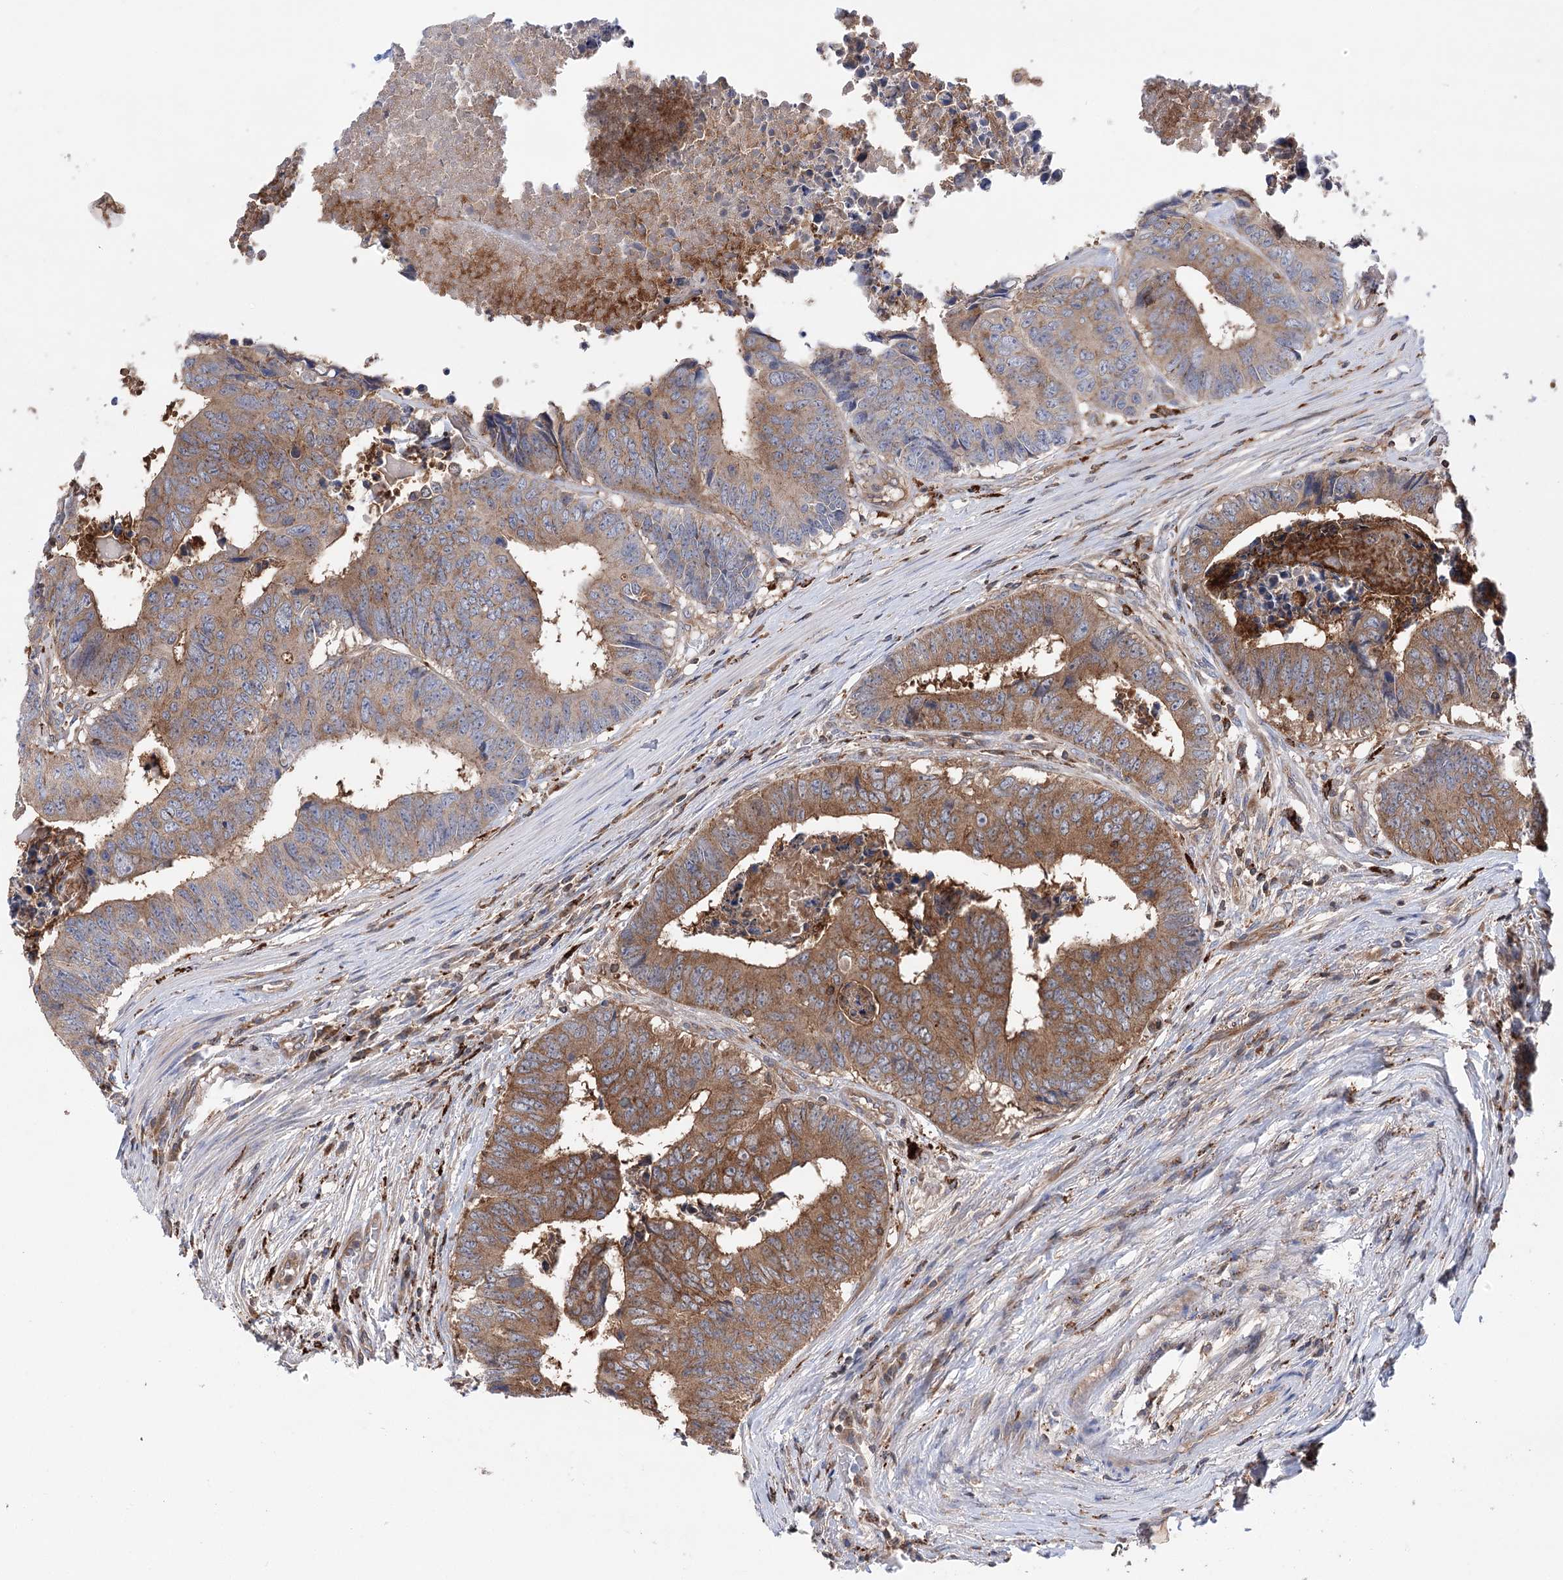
{"staining": {"intensity": "moderate", "quantity": ">75%", "location": "cytoplasmic/membranous"}, "tissue": "colorectal cancer", "cell_type": "Tumor cells", "image_type": "cancer", "snomed": [{"axis": "morphology", "description": "Adenocarcinoma, NOS"}, {"axis": "topography", "description": "Rectum"}], "caption": "Protein analysis of colorectal cancer (adenocarcinoma) tissue shows moderate cytoplasmic/membranous positivity in approximately >75% of tumor cells.", "gene": "VPS37B", "patient": {"sex": "male", "age": 84}}